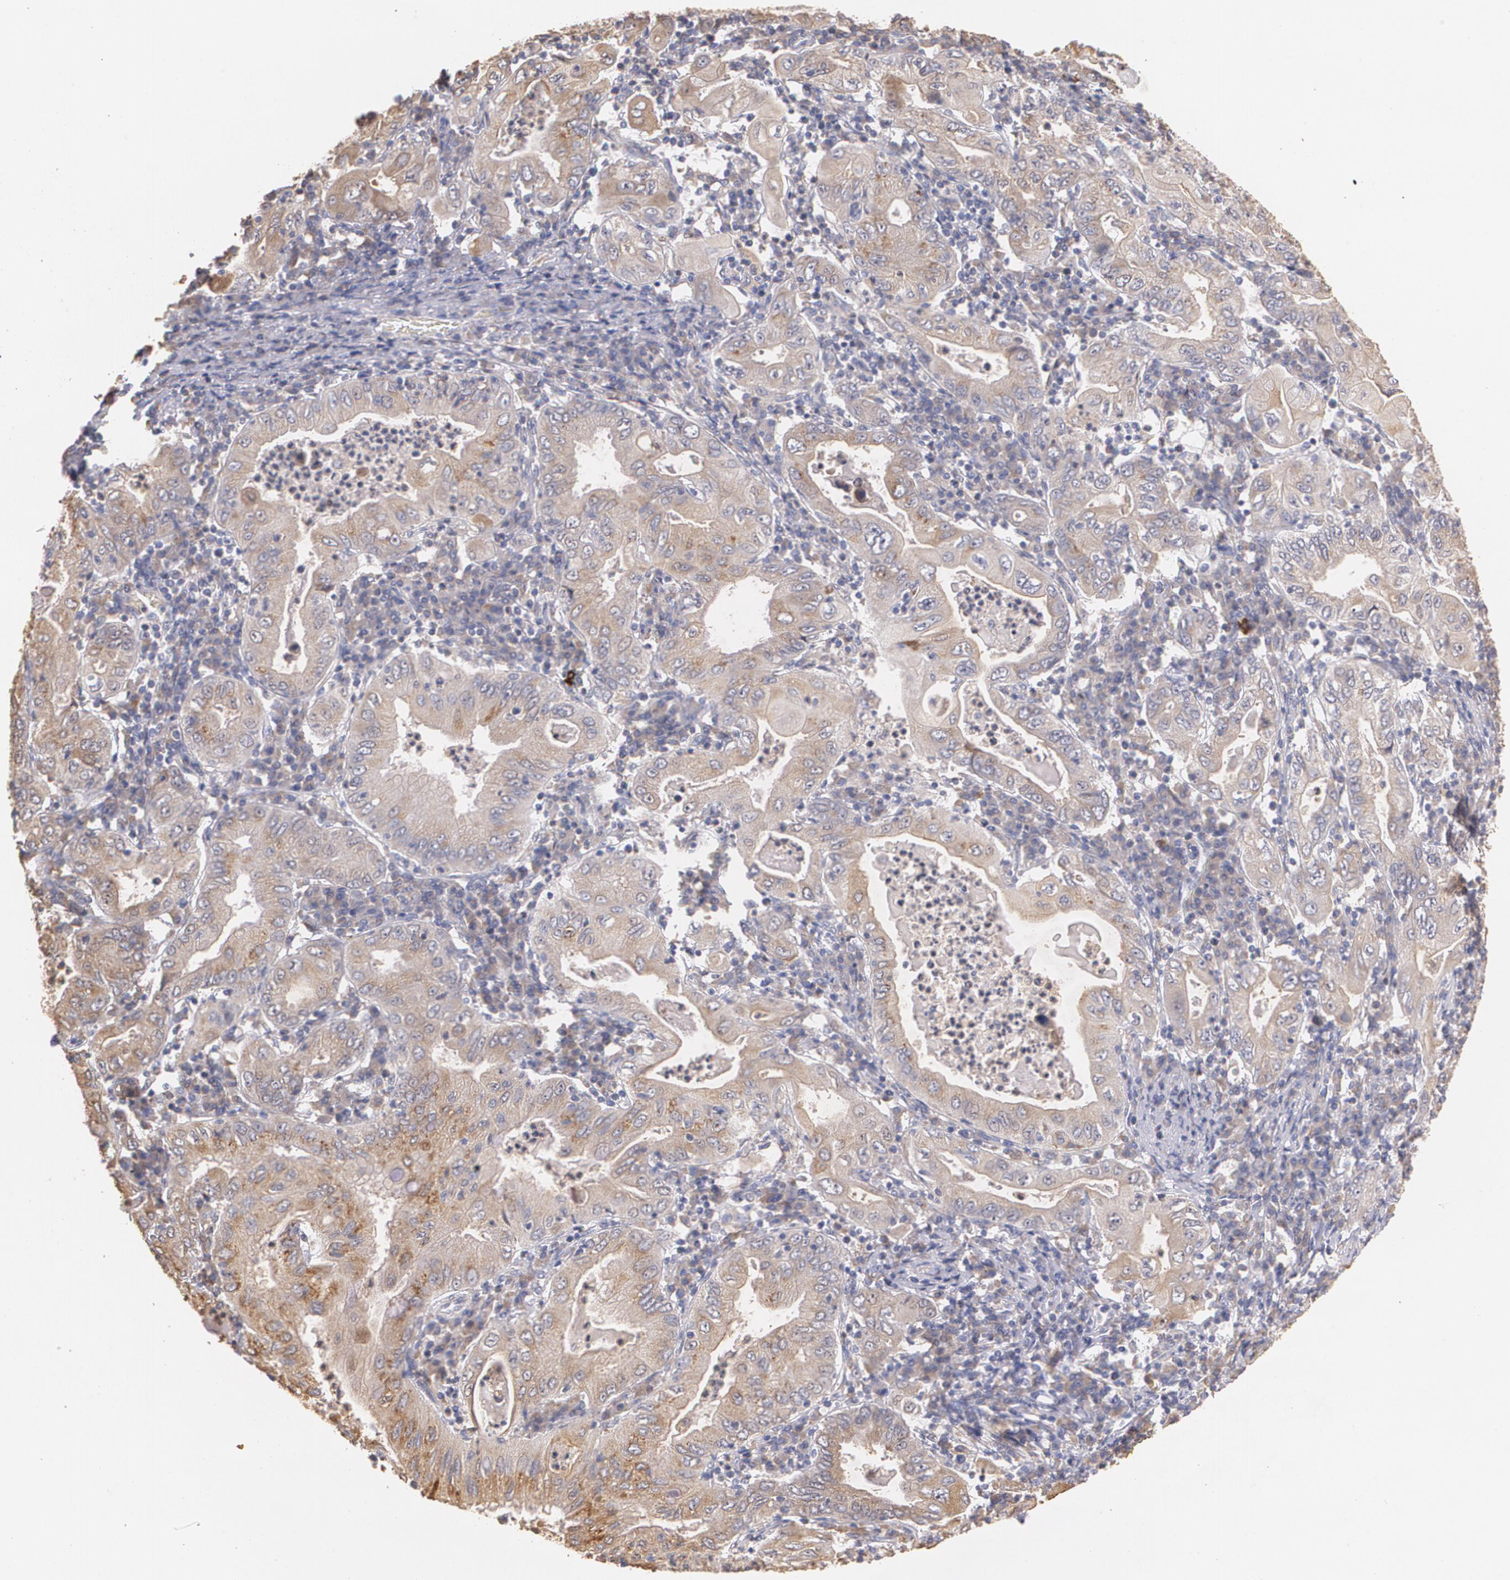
{"staining": {"intensity": "moderate", "quantity": ">75%", "location": "cytoplasmic/membranous"}, "tissue": "stomach cancer", "cell_type": "Tumor cells", "image_type": "cancer", "snomed": [{"axis": "morphology", "description": "Normal tissue, NOS"}, {"axis": "morphology", "description": "Adenocarcinoma, NOS"}, {"axis": "topography", "description": "Esophagus"}, {"axis": "topography", "description": "Stomach, upper"}, {"axis": "topography", "description": "Peripheral nerve tissue"}], "caption": "This histopathology image displays stomach cancer stained with immunohistochemistry to label a protein in brown. The cytoplasmic/membranous of tumor cells show moderate positivity for the protein. Nuclei are counter-stained blue.", "gene": "ATF3", "patient": {"sex": "male", "age": 62}}